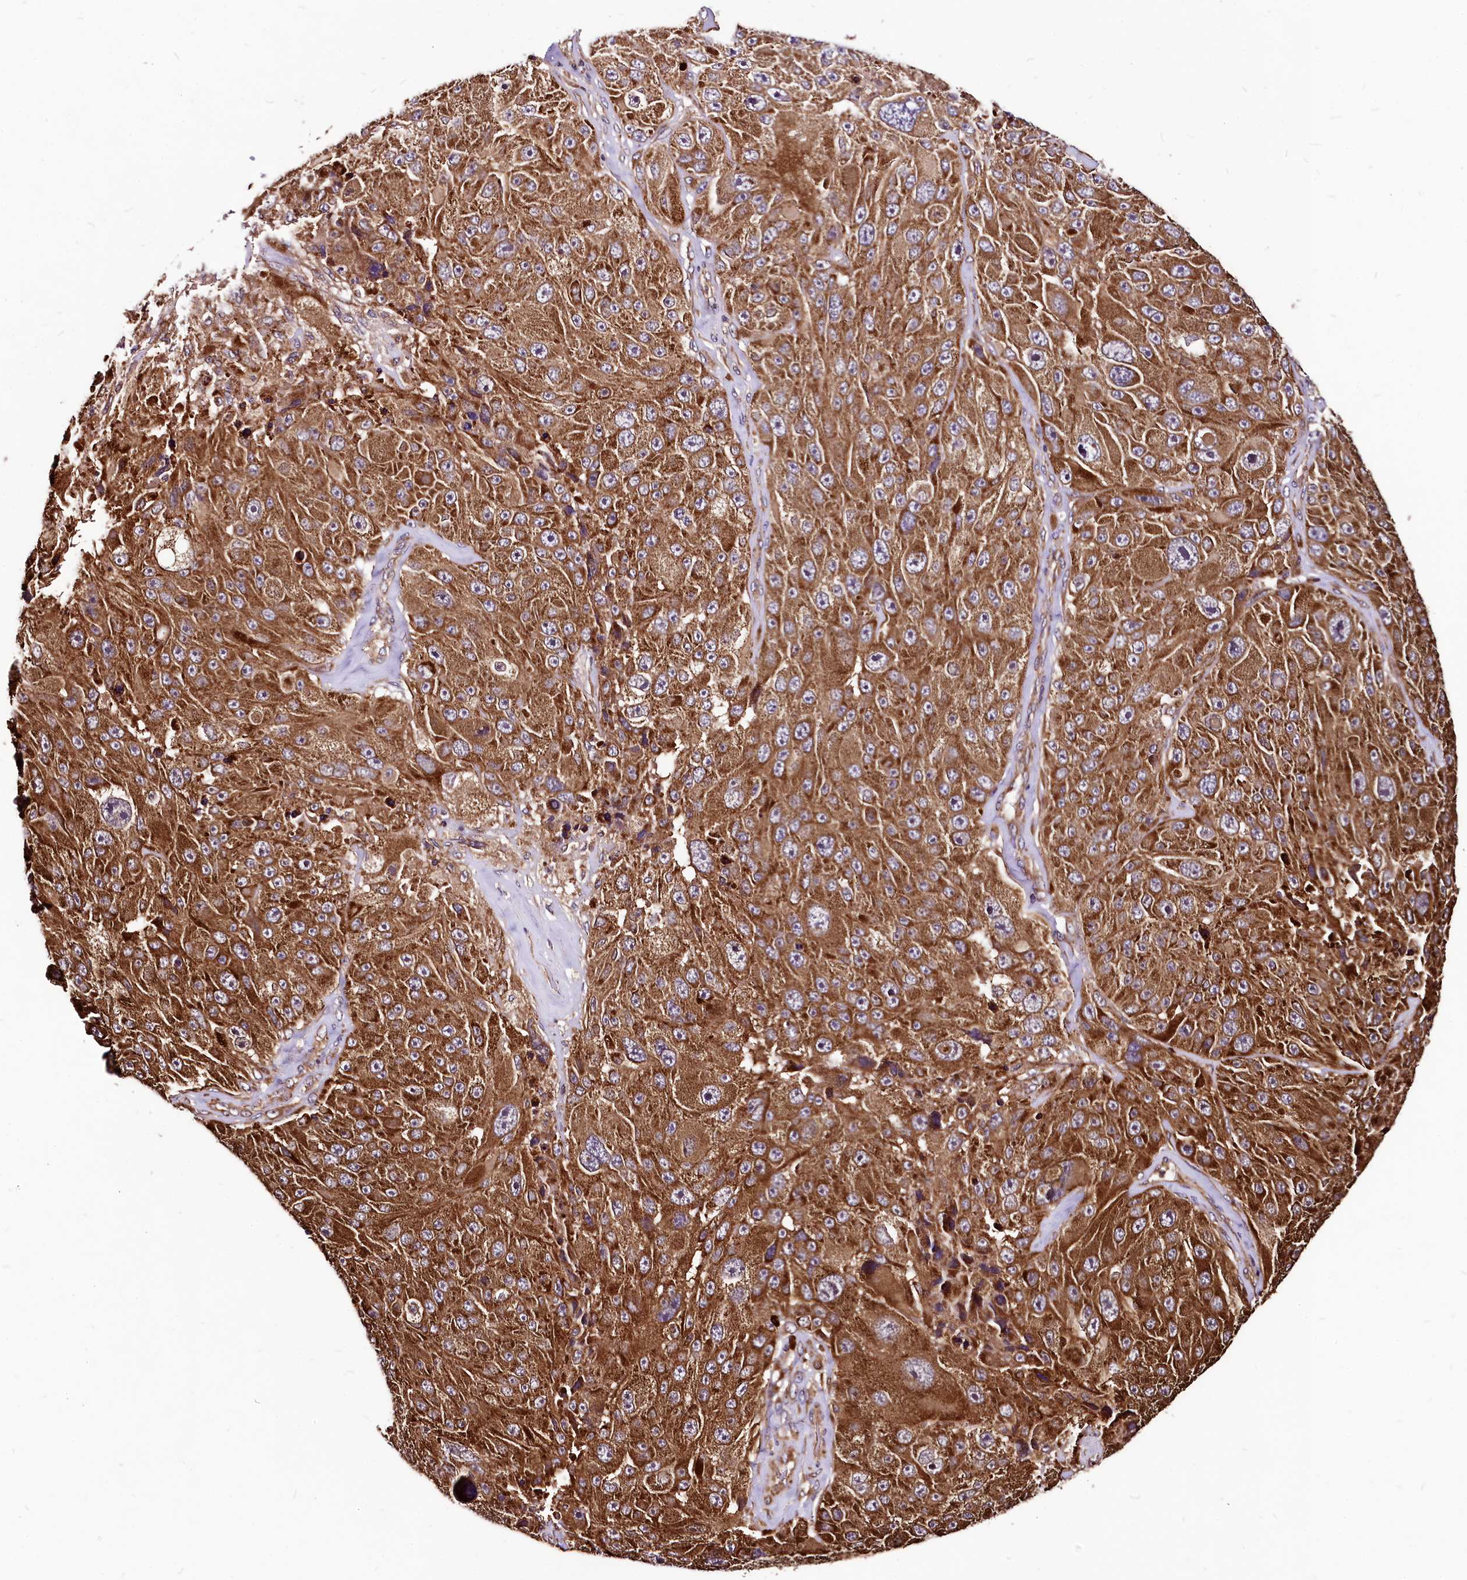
{"staining": {"intensity": "strong", "quantity": ">75%", "location": "cytoplasmic/membranous"}, "tissue": "melanoma", "cell_type": "Tumor cells", "image_type": "cancer", "snomed": [{"axis": "morphology", "description": "Malignant melanoma, Metastatic site"}, {"axis": "topography", "description": "Lymph node"}], "caption": "This micrograph reveals immunohistochemistry (IHC) staining of human melanoma, with high strong cytoplasmic/membranous staining in about >75% of tumor cells.", "gene": "LRSAM1", "patient": {"sex": "male", "age": 62}}